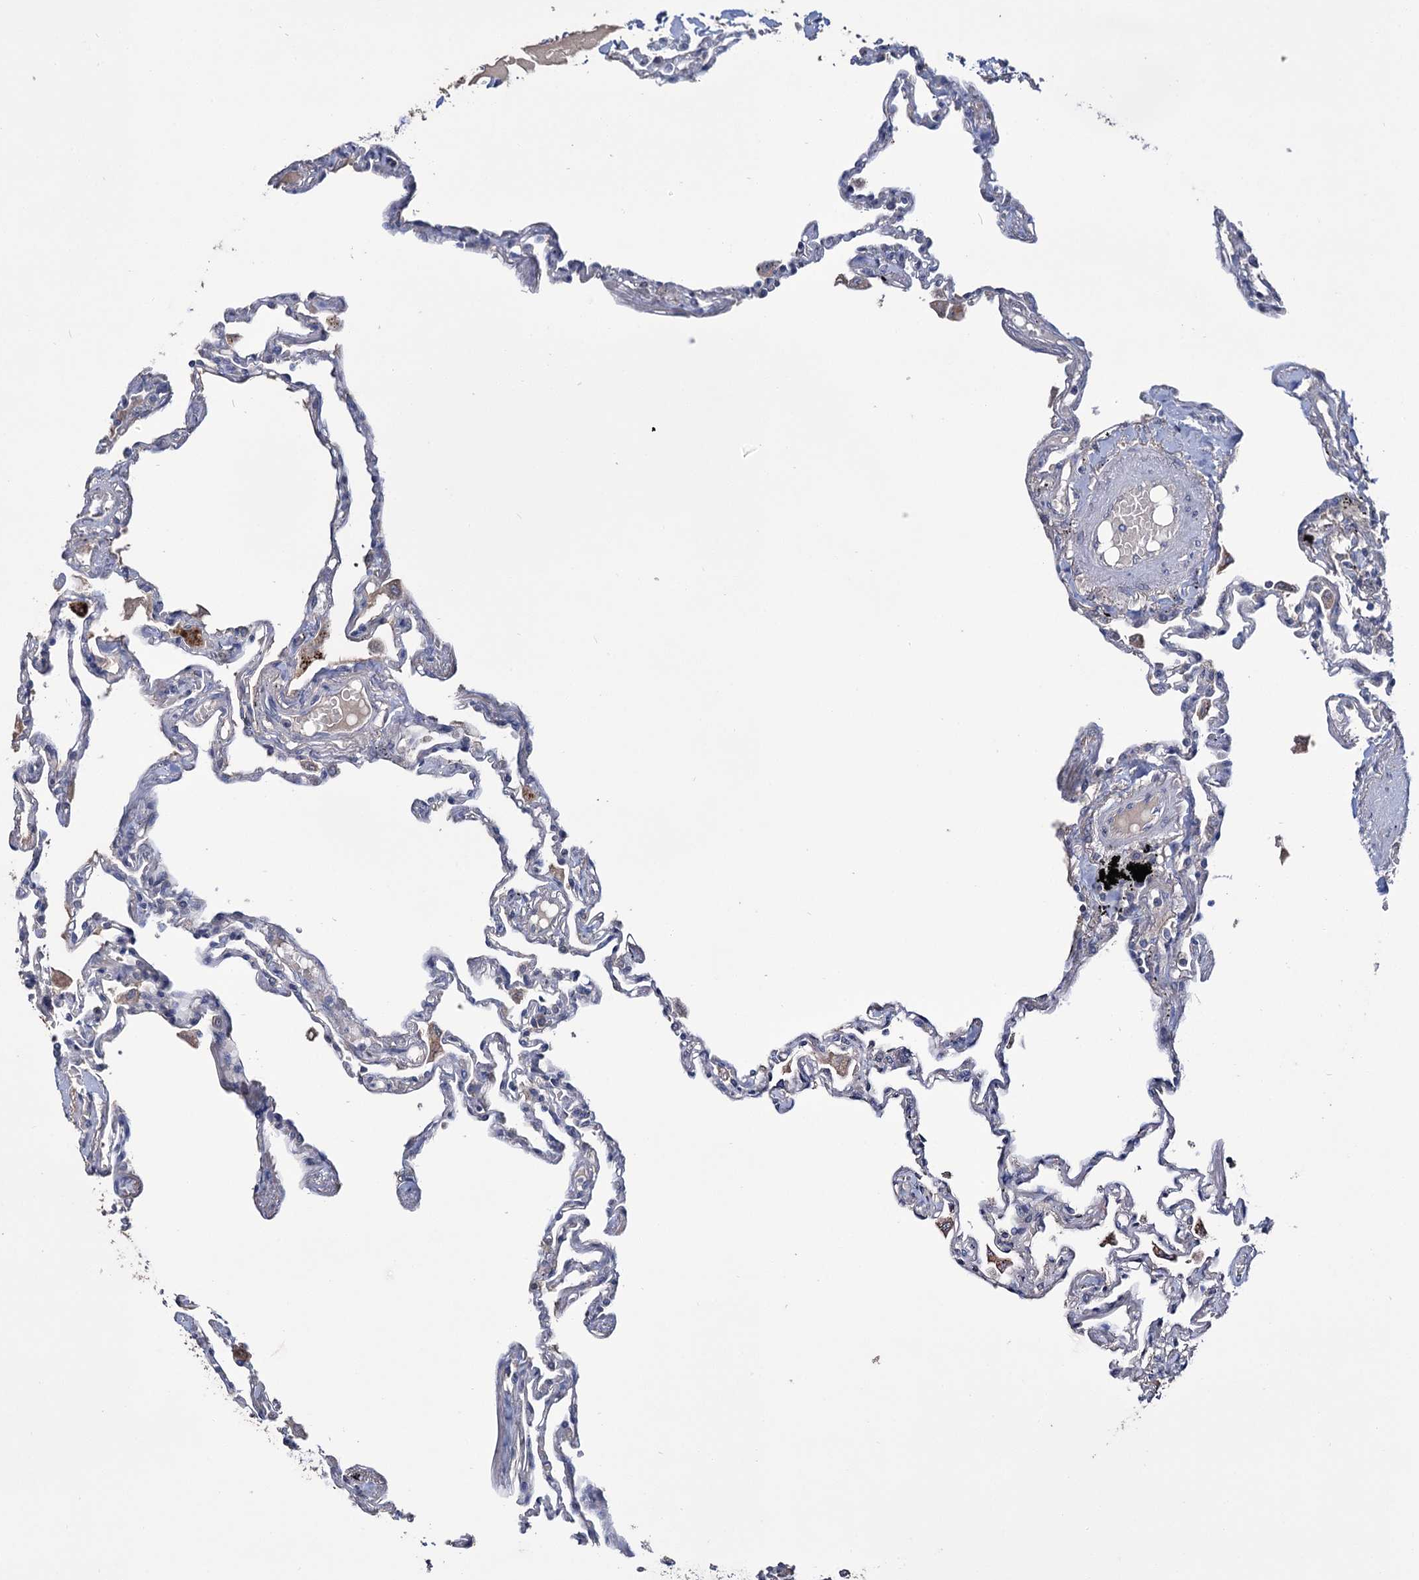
{"staining": {"intensity": "negative", "quantity": "none", "location": "none"}, "tissue": "lung", "cell_type": "Alveolar cells", "image_type": "normal", "snomed": [{"axis": "morphology", "description": "Normal tissue, NOS"}, {"axis": "topography", "description": "Lung"}], "caption": "This histopathology image is of benign lung stained with immunohistochemistry (IHC) to label a protein in brown with the nuclei are counter-stained blue. There is no expression in alveolar cells.", "gene": "EPB41L5", "patient": {"sex": "female", "age": 67}}